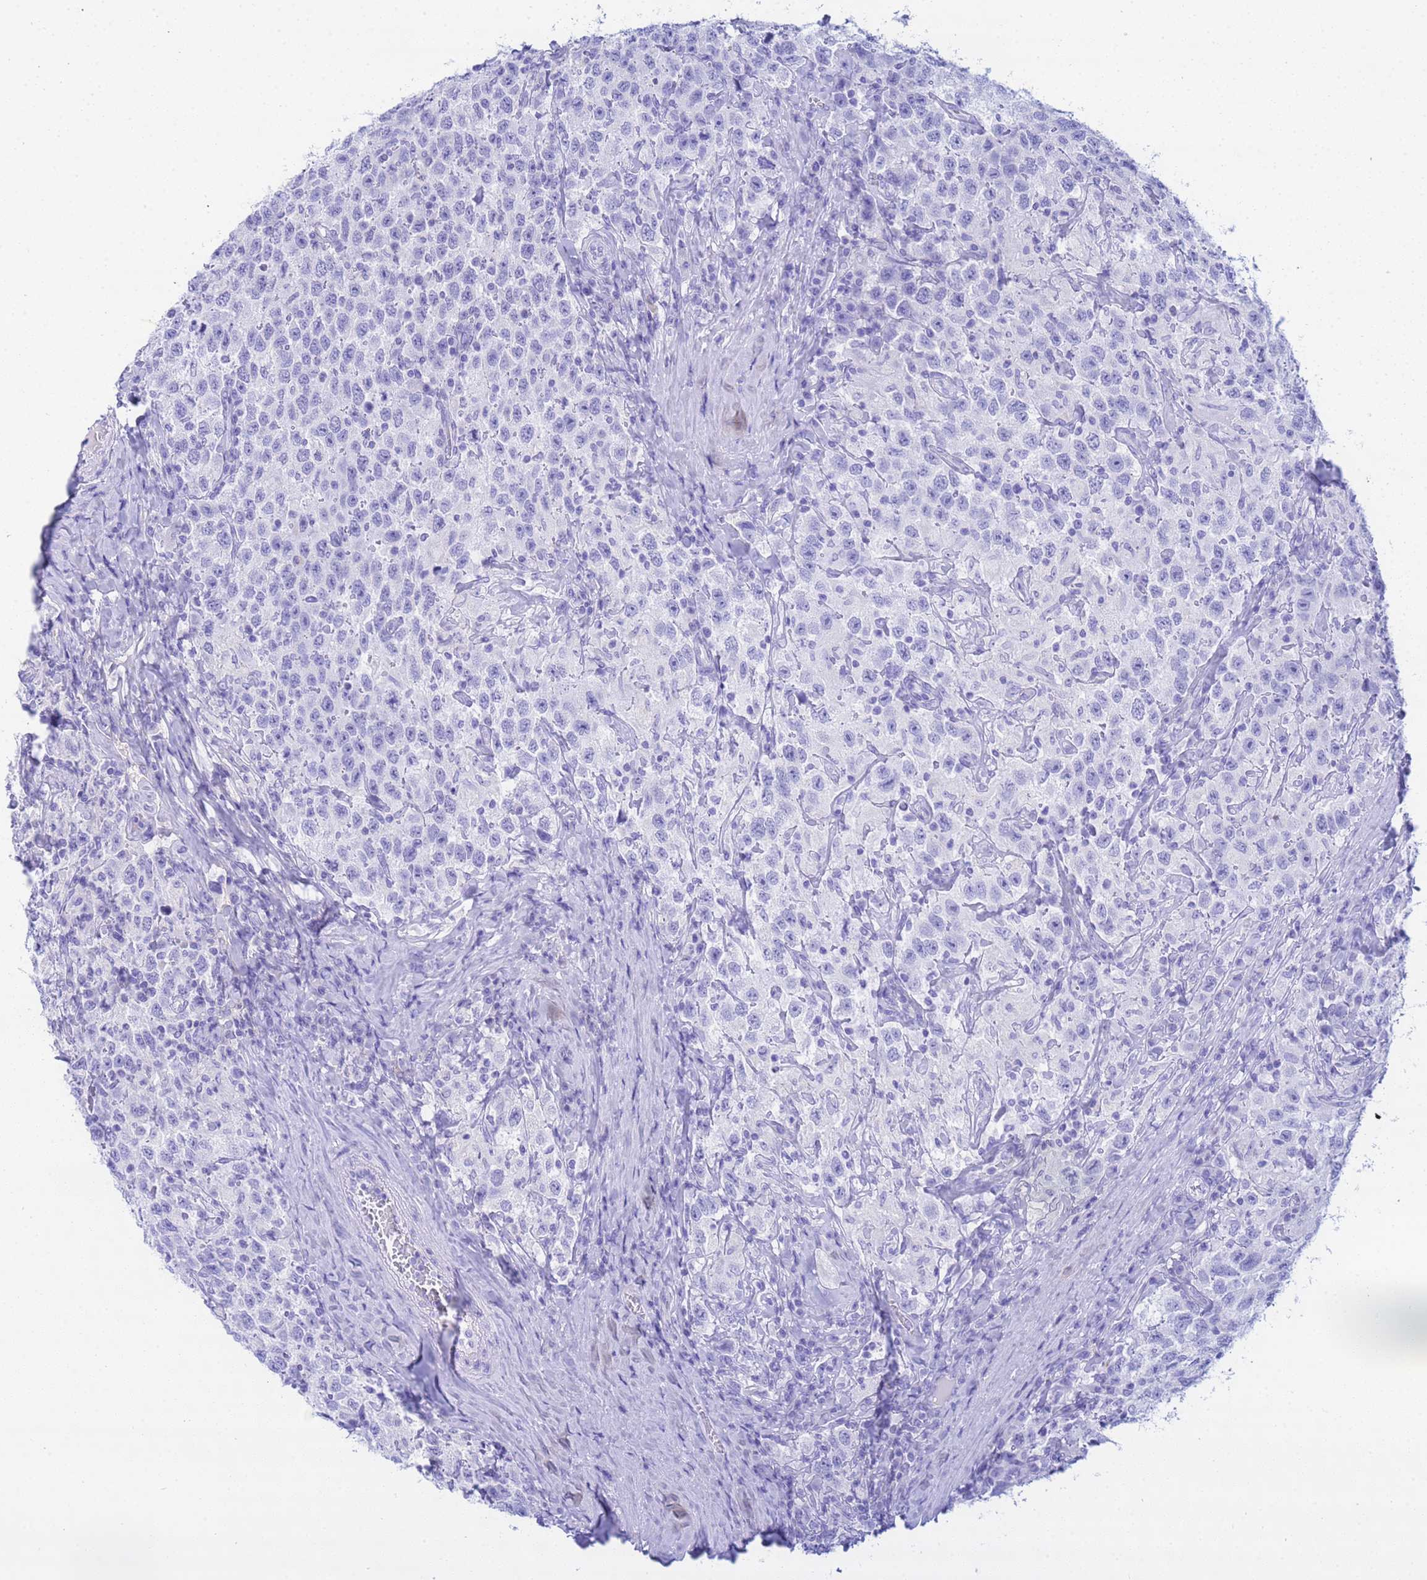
{"staining": {"intensity": "negative", "quantity": "none", "location": "none"}, "tissue": "testis cancer", "cell_type": "Tumor cells", "image_type": "cancer", "snomed": [{"axis": "morphology", "description": "Seminoma, NOS"}, {"axis": "topography", "description": "Testis"}], "caption": "Micrograph shows no significant protein staining in tumor cells of testis seminoma. The staining was performed using DAB (3,3'-diaminobenzidine) to visualize the protein expression in brown, while the nuclei were stained in blue with hematoxylin (Magnification: 20x).", "gene": "AQP12A", "patient": {"sex": "male", "age": 41}}